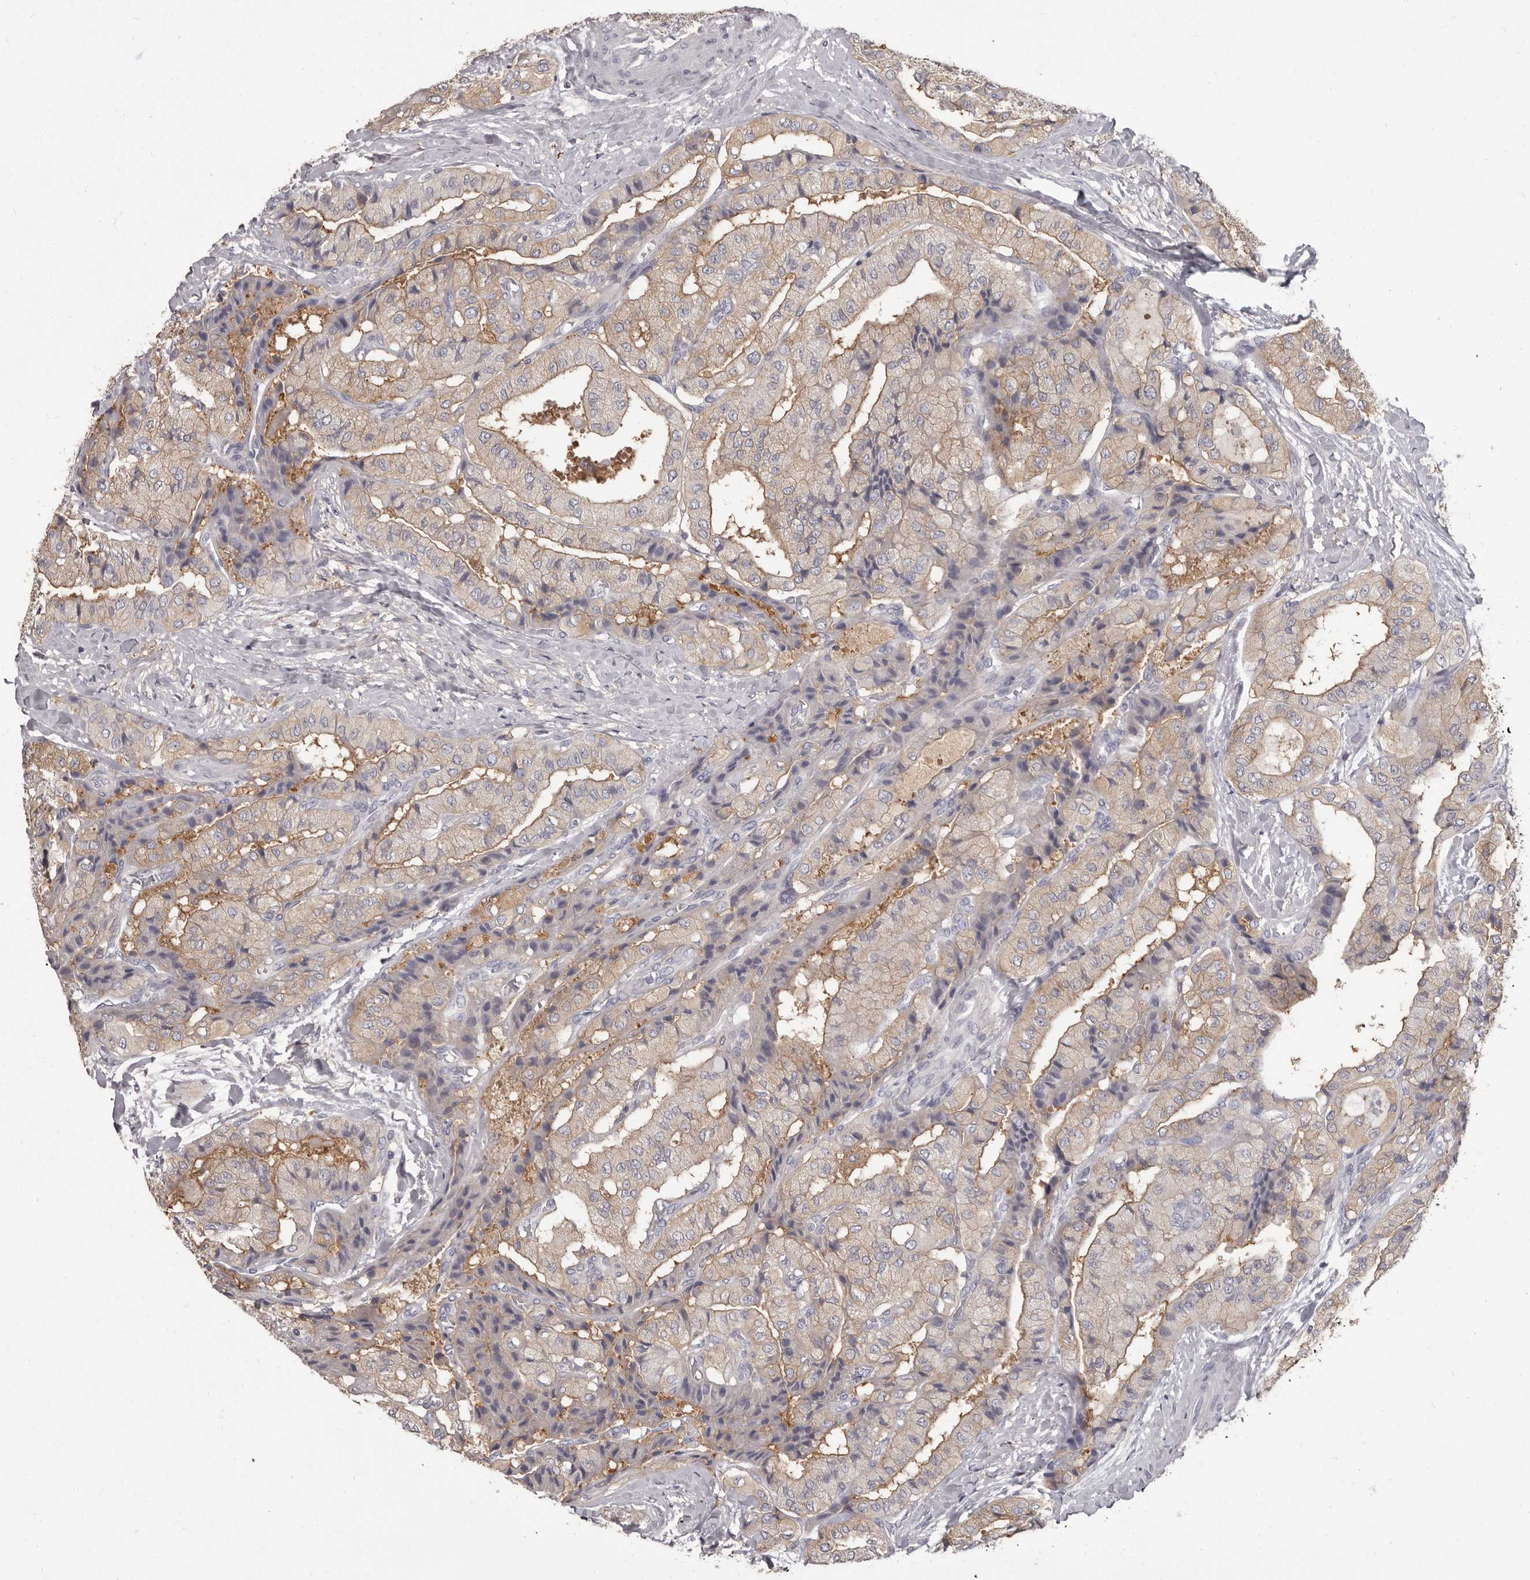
{"staining": {"intensity": "weak", "quantity": "25%-75%", "location": "cytoplasmic/membranous"}, "tissue": "thyroid cancer", "cell_type": "Tumor cells", "image_type": "cancer", "snomed": [{"axis": "morphology", "description": "Papillary adenocarcinoma, NOS"}, {"axis": "topography", "description": "Thyroid gland"}], "caption": "Immunohistochemistry (IHC) micrograph of human thyroid cancer stained for a protein (brown), which demonstrates low levels of weak cytoplasmic/membranous expression in about 25%-75% of tumor cells.", "gene": "APEH", "patient": {"sex": "female", "age": 59}}